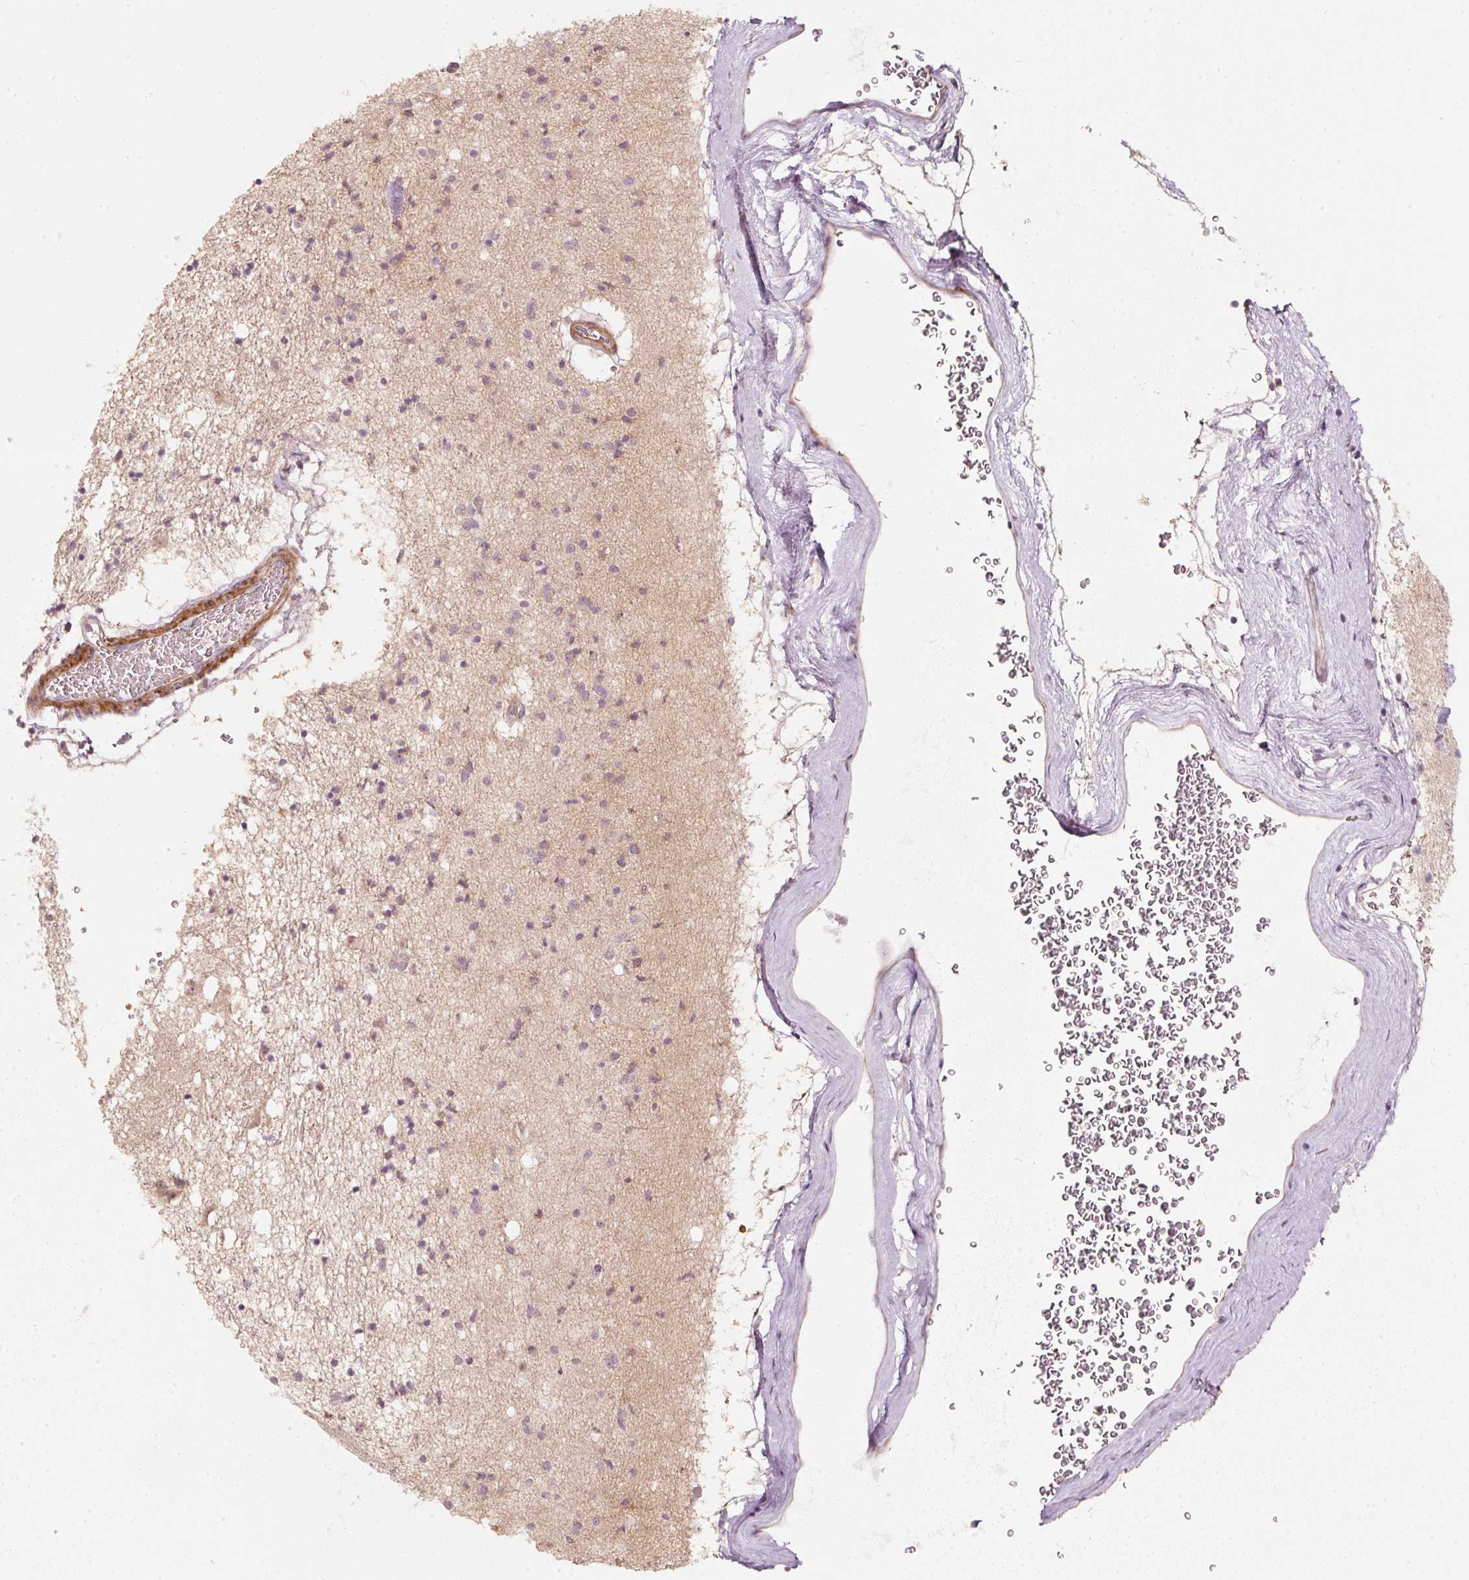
{"staining": {"intensity": "negative", "quantity": "none", "location": "none"}, "tissue": "caudate", "cell_type": "Glial cells", "image_type": "normal", "snomed": [{"axis": "morphology", "description": "Normal tissue, NOS"}, {"axis": "topography", "description": "Lateral ventricle wall"}], "caption": "Human caudate stained for a protein using immunohistochemistry (IHC) exhibits no expression in glial cells.", "gene": "KCNQ1", "patient": {"sex": "male", "age": 58}}